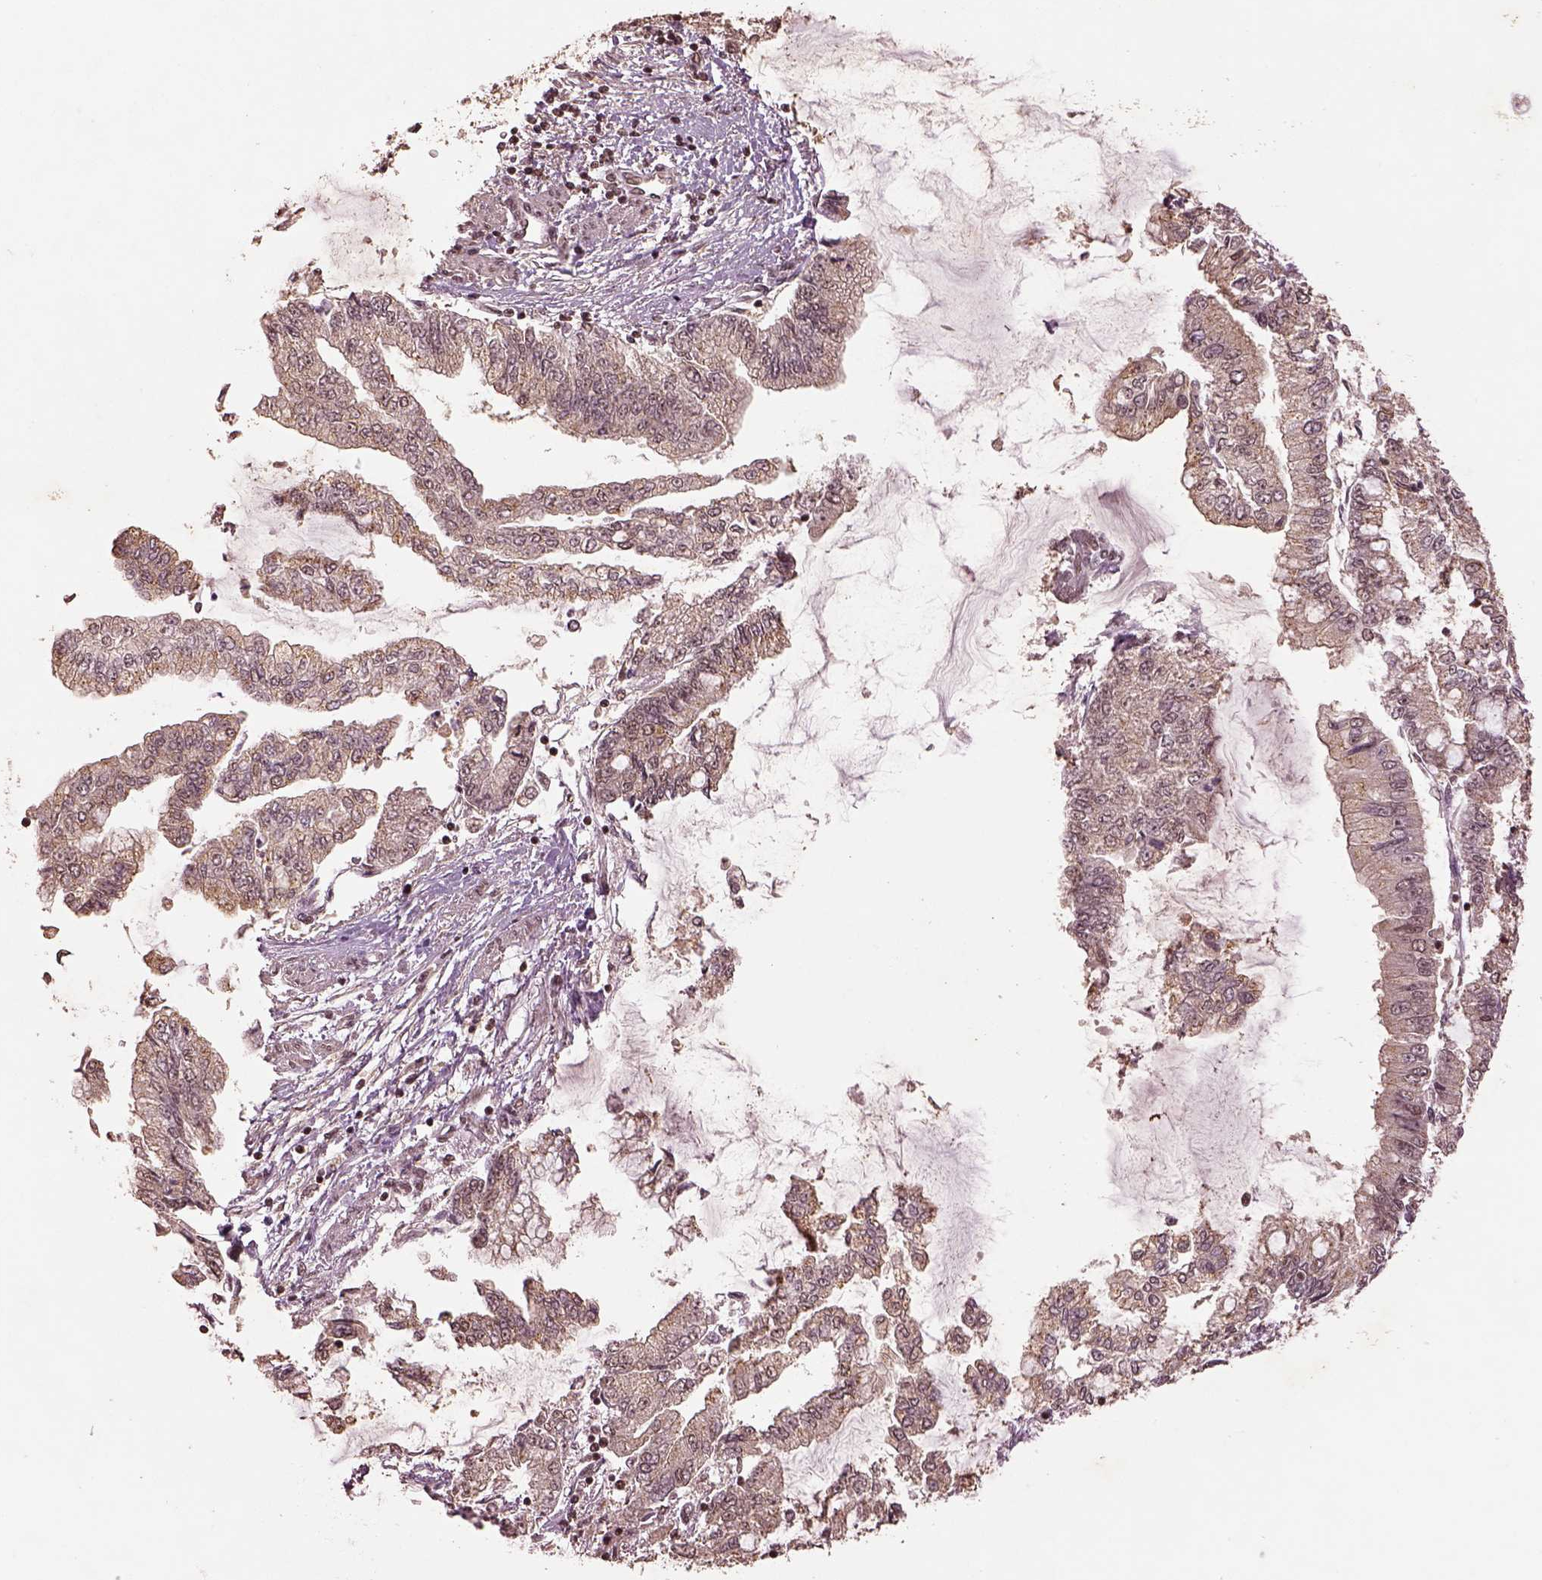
{"staining": {"intensity": "negative", "quantity": "none", "location": "none"}, "tissue": "stomach cancer", "cell_type": "Tumor cells", "image_type": "cancer", "snomed": [{"axis": "morphology", "description": "Adenocarcinoma, NOS"}, {"axis": "topography", "description": "Stomach, upper"}], "caption": "Immunohistochemistry (IHC) of stomach cancer shows no positivity in tumor cells. (DAB (3,3'-diaminobenzidine) immunohistochemistry (IHC), high magnification).", "gene": "BRD9", "patient": {"sex": "female", "age": 74}}